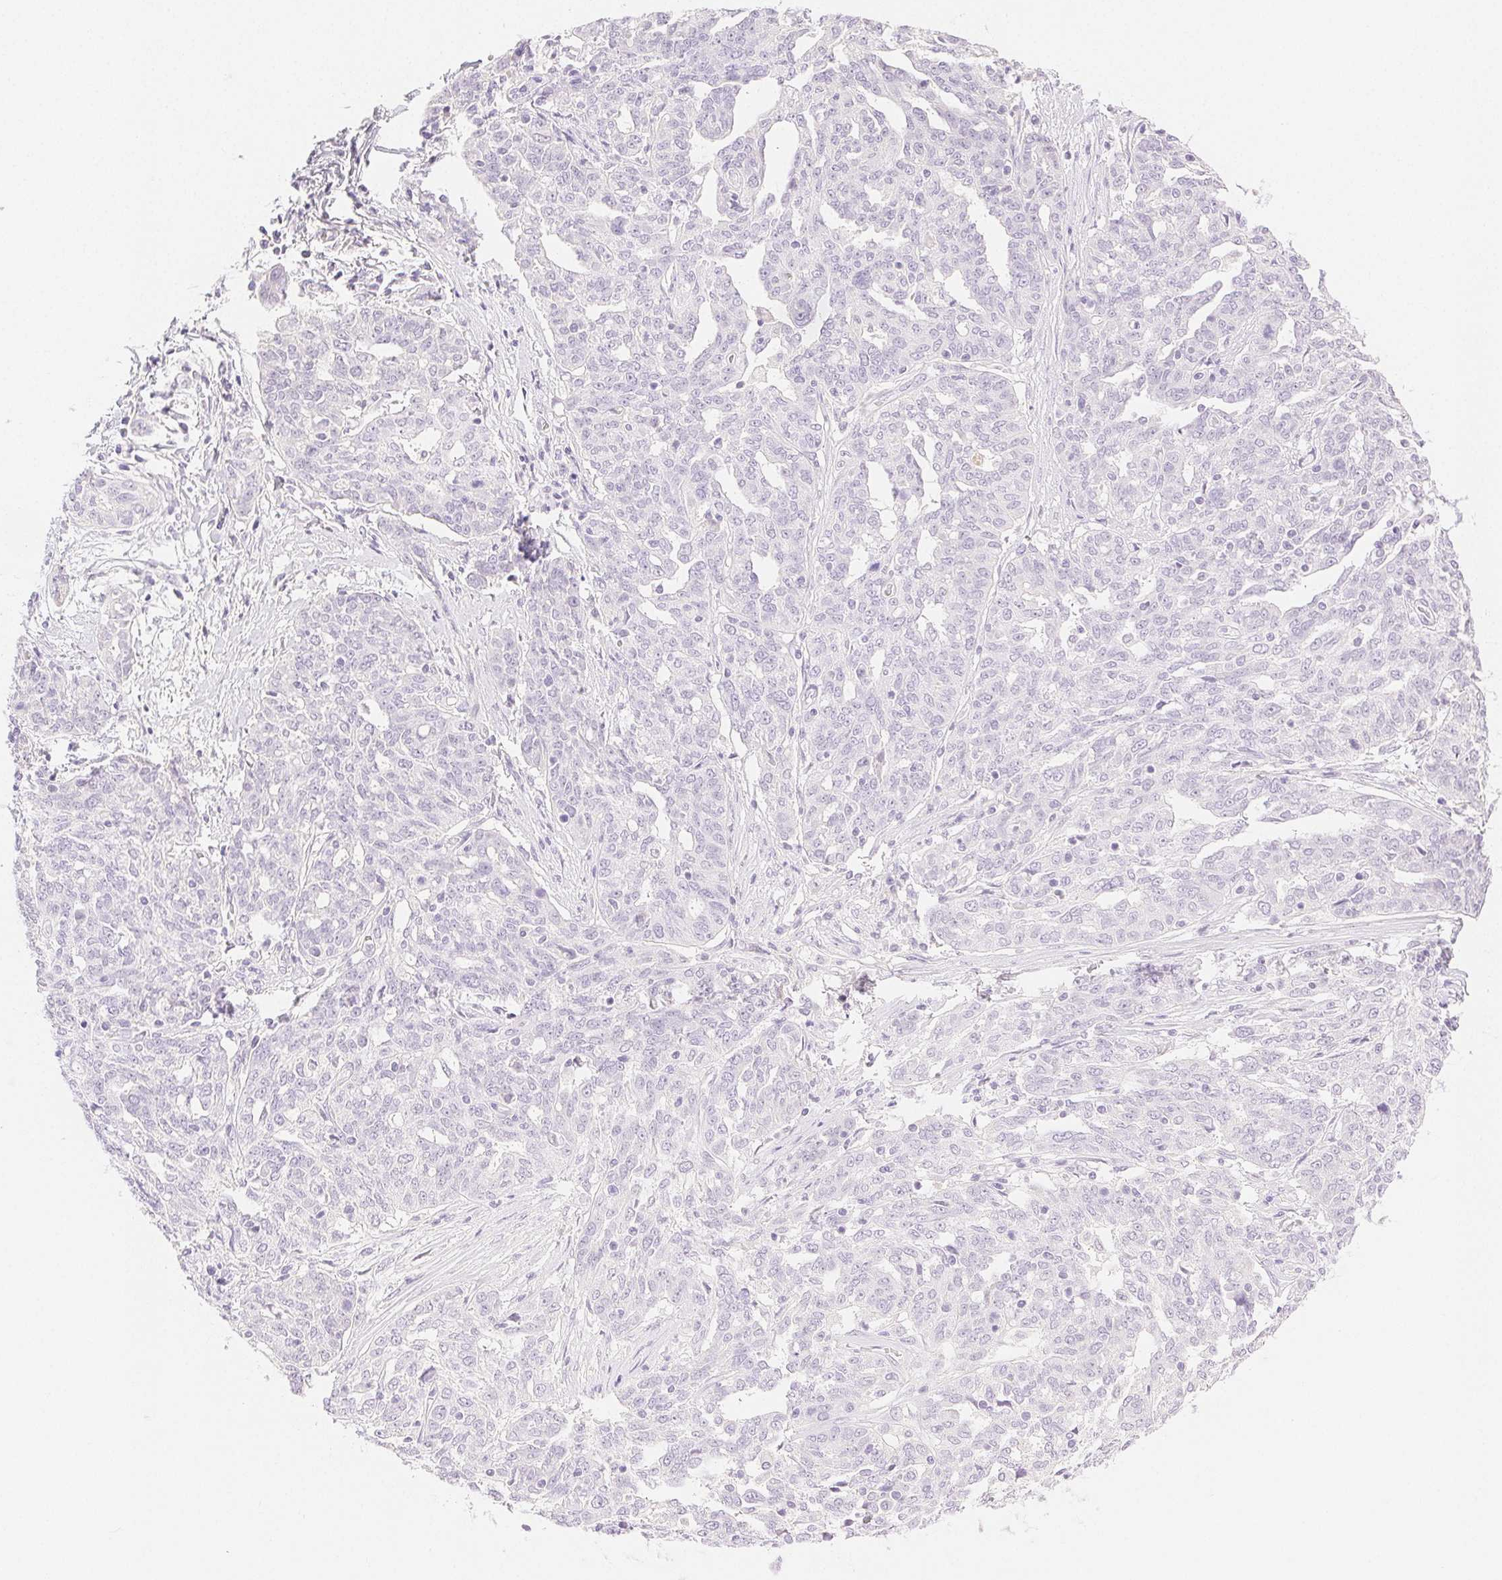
{"staining": {"intensity": "negative", "quantity": "none", "location": "none"}, "tissue": "ovarian cancer", "cell_type": "Tumor cells", "image_type": "cancer", "snomed": [{"axis": "morphology", "description": "Cystadenocarcinoma, serous, NOS"}, {"axis": "topography", "description": "Ovary"}], "caption": "There is no significant positivity in tumor cells of ovarian cancer (serous cystadenocarcinoma). (DAB (3,3'-diaminobenzidine) IHC with hematoxylin counter stain).", "gene": "SPACA4", "patient": {"sex": "female", "age": 67}}